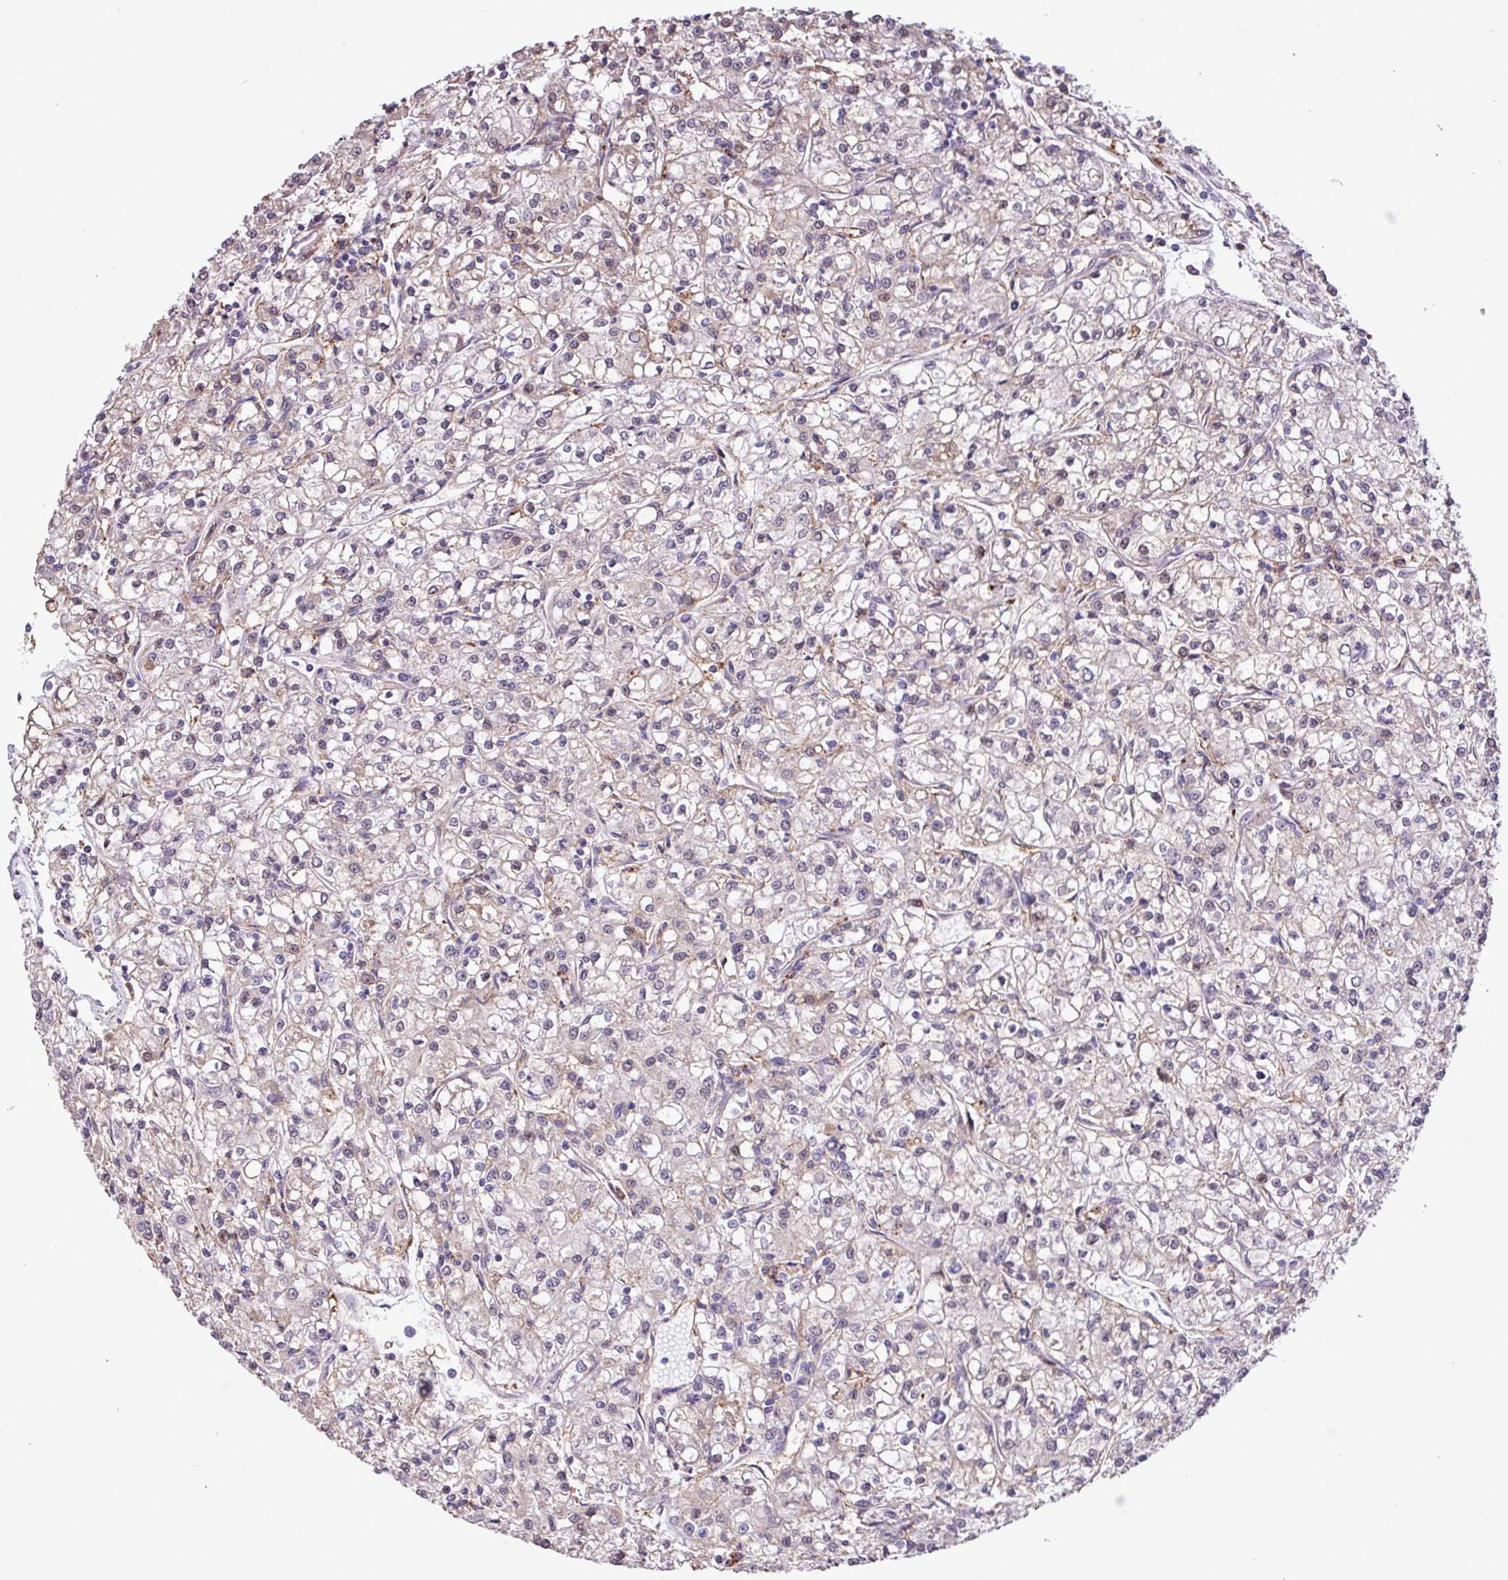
{"staining": {"intensity": "weak", "quantity": "25%-75%", "location": "cytoplasmic/membranous"}, "tissue": "renal cancer", "cell_type": "Tumor cells", "image_type": "cancer", "snomed": [{"axis": "morphology", "description": "Adenocarcinoma, NOS"}, {"axis": "topography", "description": "Kidney"}], "caption": "About 25%-75% of tumor cells in human renal cancer (adenocarcinoma) demonstrate weak cytoplasmic/membranous protein staining as visualized by brown immunohistochemical staining.", "gene": "RPP25L", "patient": {"sex": "female", "age": 59}}